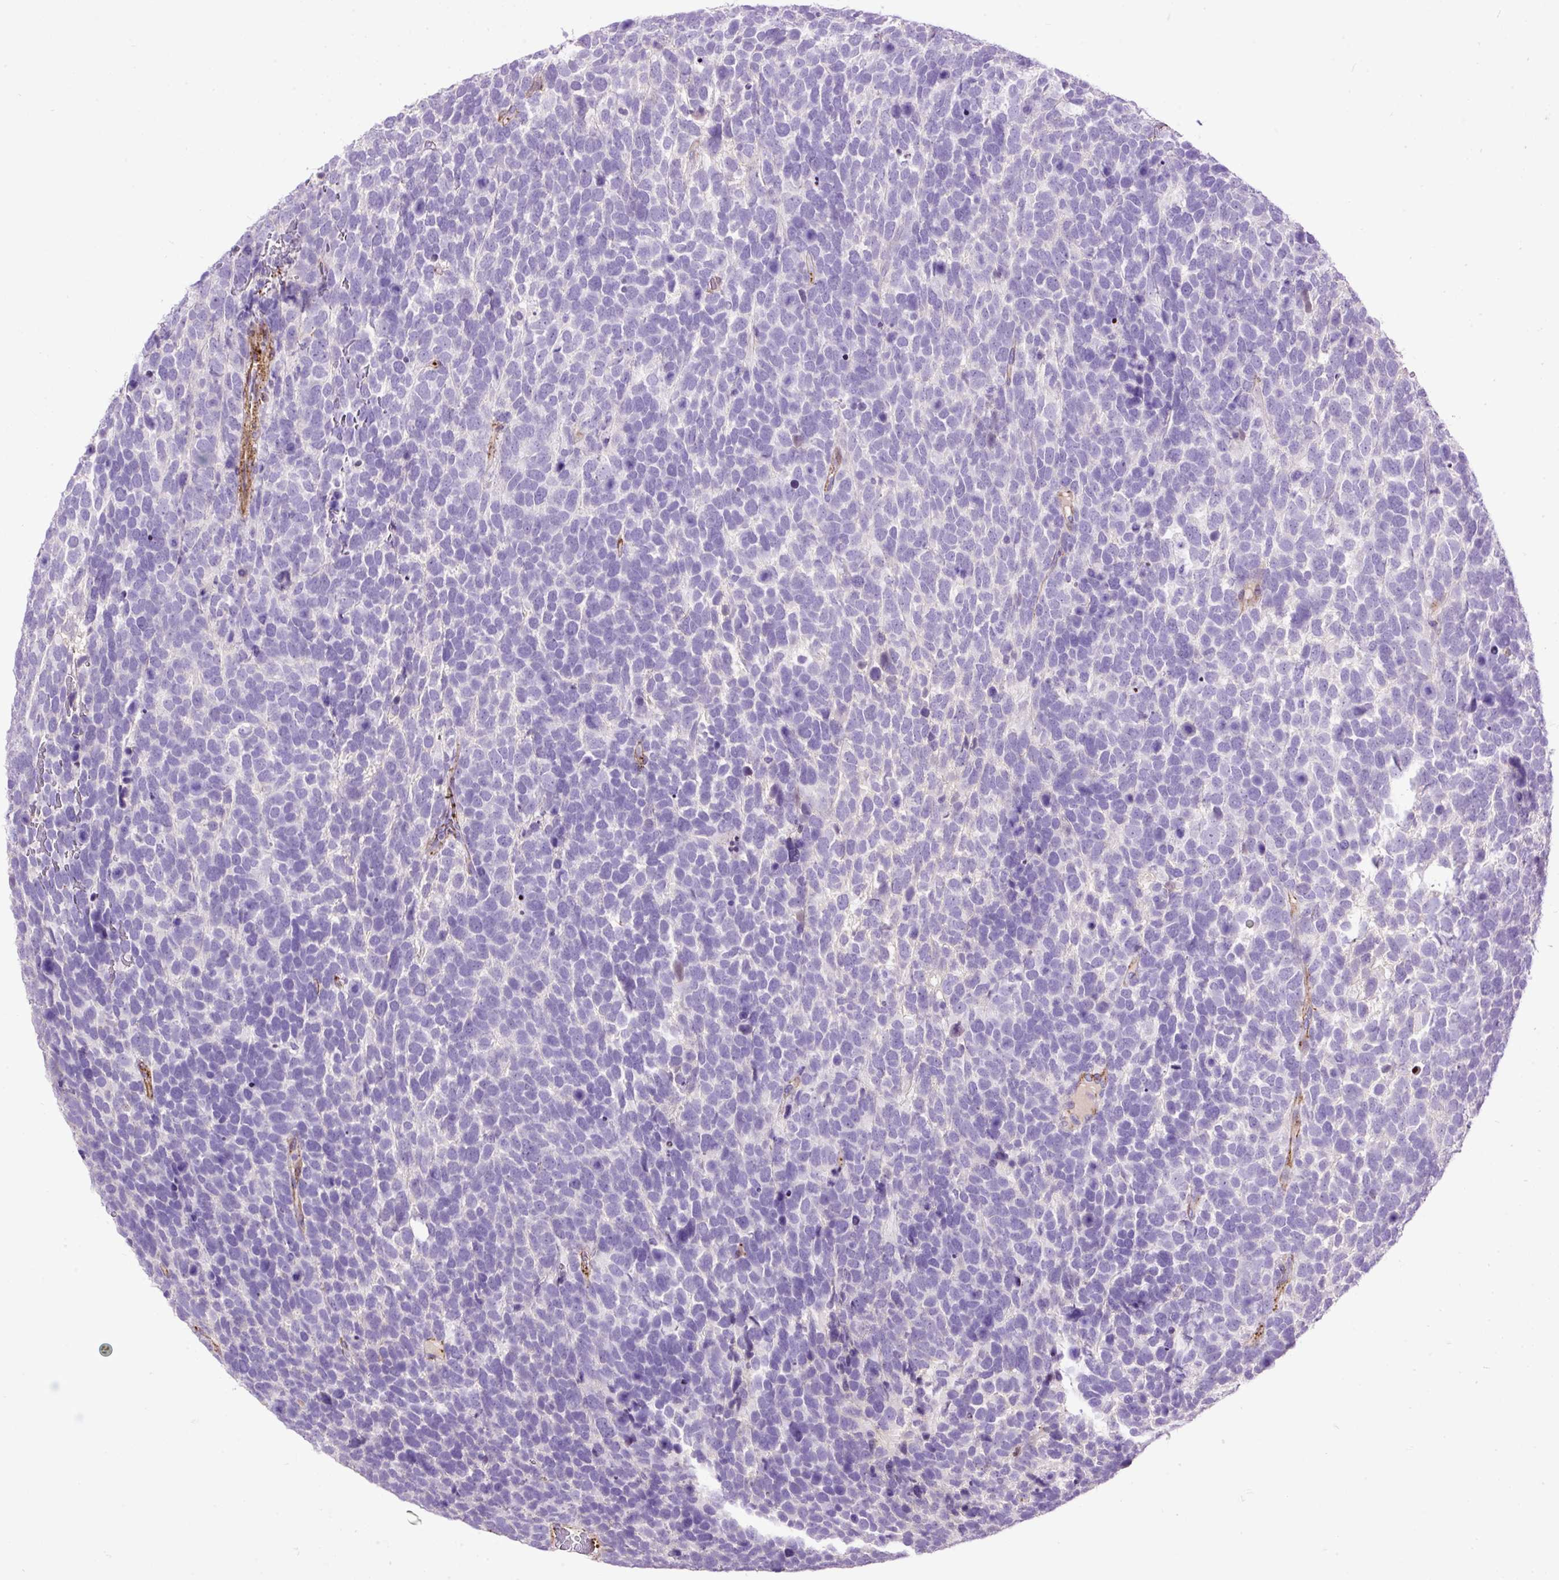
{"staining": {"intensity": "negative", "quantity": "none", "location": "none"}, "tissue": "urothelial cancer", "cell_type": "Tumor cells", "image_type": "cancer", "snomed": [{"axis": "morphology", "description": "Urothelial carcinoma, High grade"}, {"axis": "topography", "description": "Urinary bladder"}], "caption": "Immunohistochemical staining of high-grade urothelial carcinoma displays no significant staining in tumor cells. Nuclei are stained in blue.", "gene": "MAGEB16", "patient": {"sex": "female", "age": 82}}